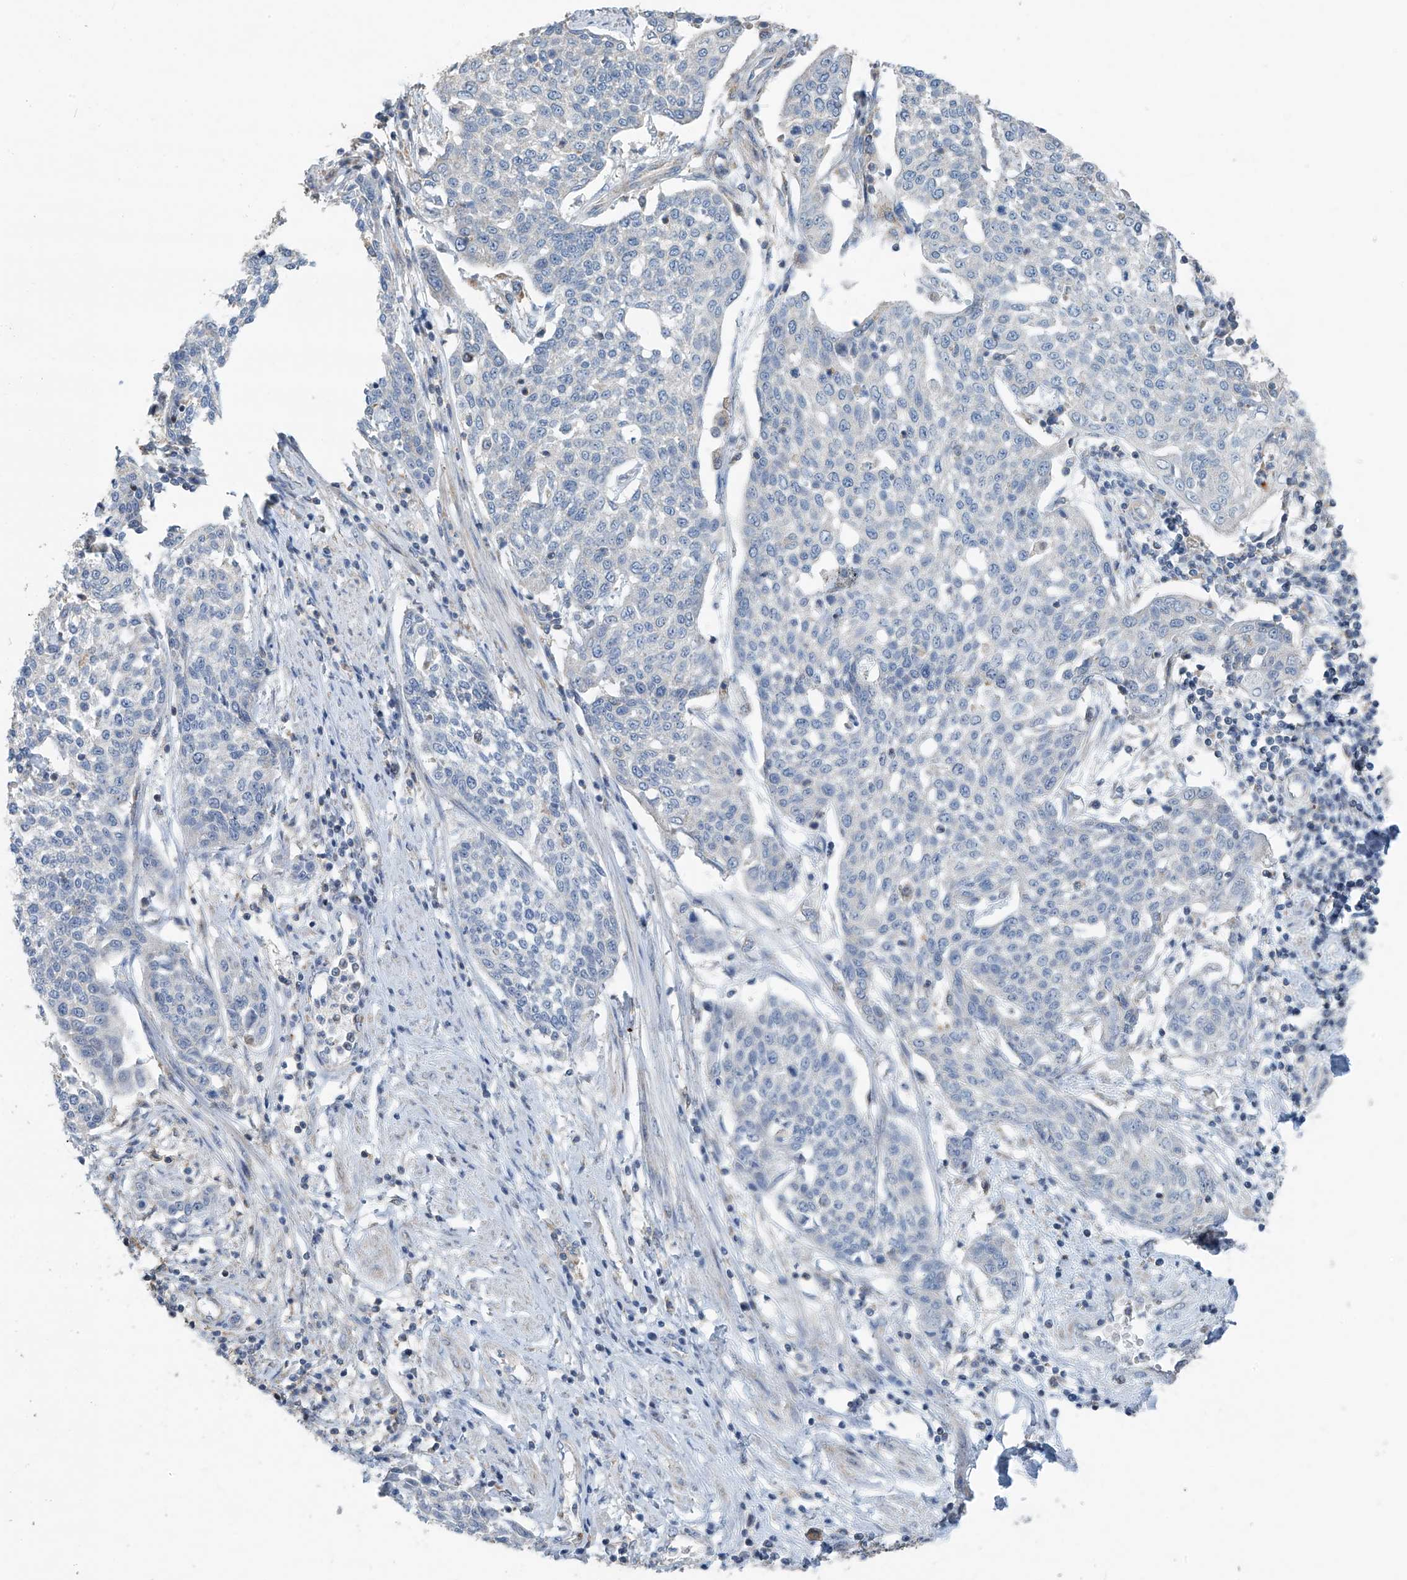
{"staining": {"intensity": "negative", "quantity": "none", "location": "none"}, "tissue": "cervical cancer", "cell_type": "Tumor cells", "image_type": "cancer", "snomed": [{"axis": "morphology", "description": "Squamous cell carcinoma, NOS"}, {"axis": "topography", "description": "Cervix"}], "caption": "A photomicrograph of human squamous cell carcinoma (cervical) is negative for staining in tumor cells.", "gene": "SYN3", "patient": {"sex": "female", "age": 34}}